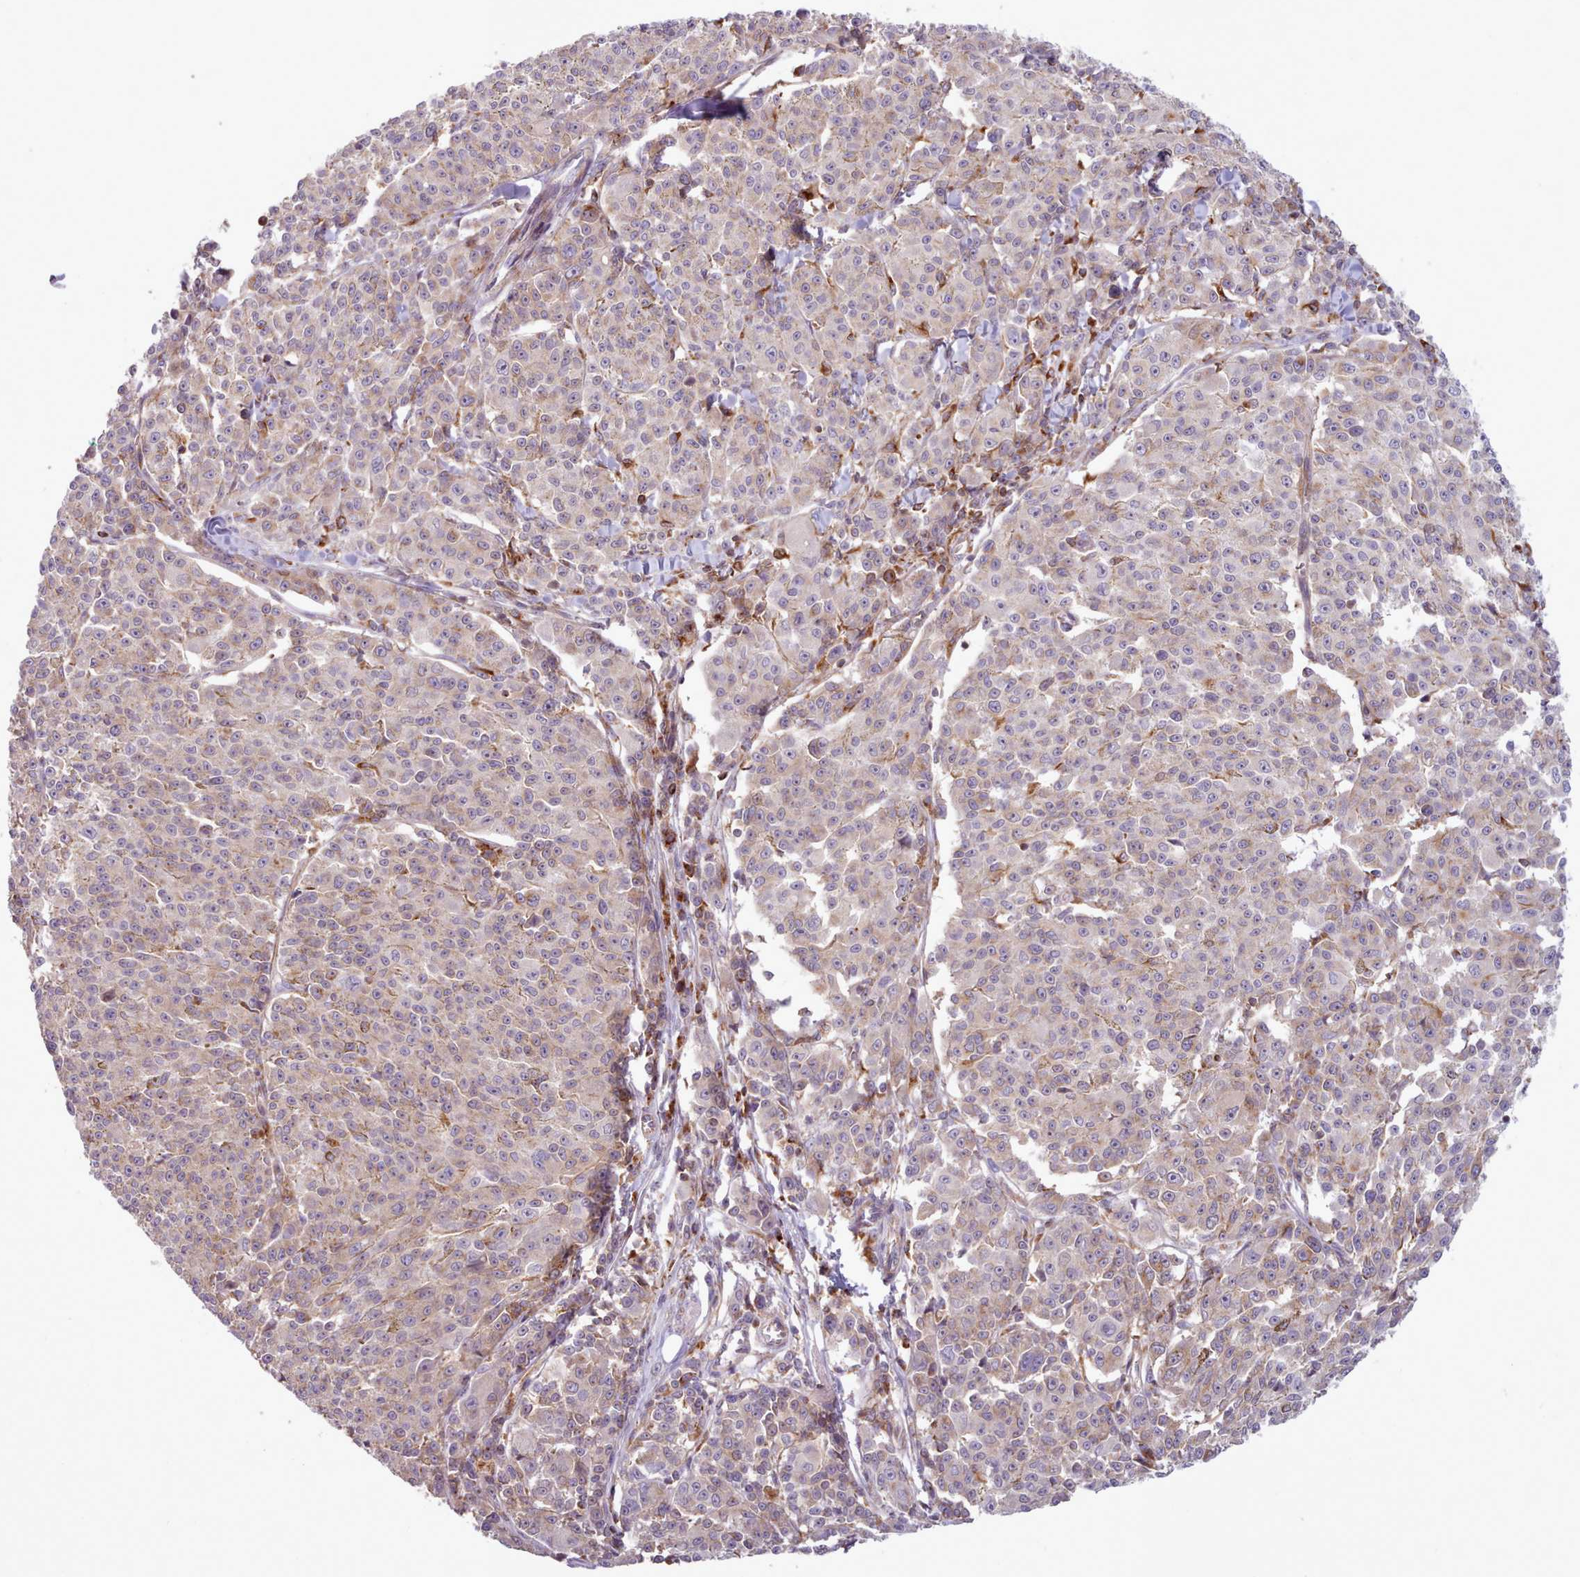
{"staining": {"intensity": "weak", "quantity": "25%-75%", "location": "cytoplasmic/membranous"}, "tissue": "melanoma", "cell_type": "Tumor cells", "image_type": "cancer", "snomed": [{"axis": "morphology", "description": "Malignant melanoma, NOS"}, {"axis": "topography", "description": "Skin"}], "caption": "High-power microscopy captured an immunohistochemistry (IHC) micrograph of malignant melanoma, revealing weak cytoplasmic/membranous expression in about 25%-75% of tumor cells.", "gene": "CRYBG1", "patient": {"sex": "female", "age": 52}}